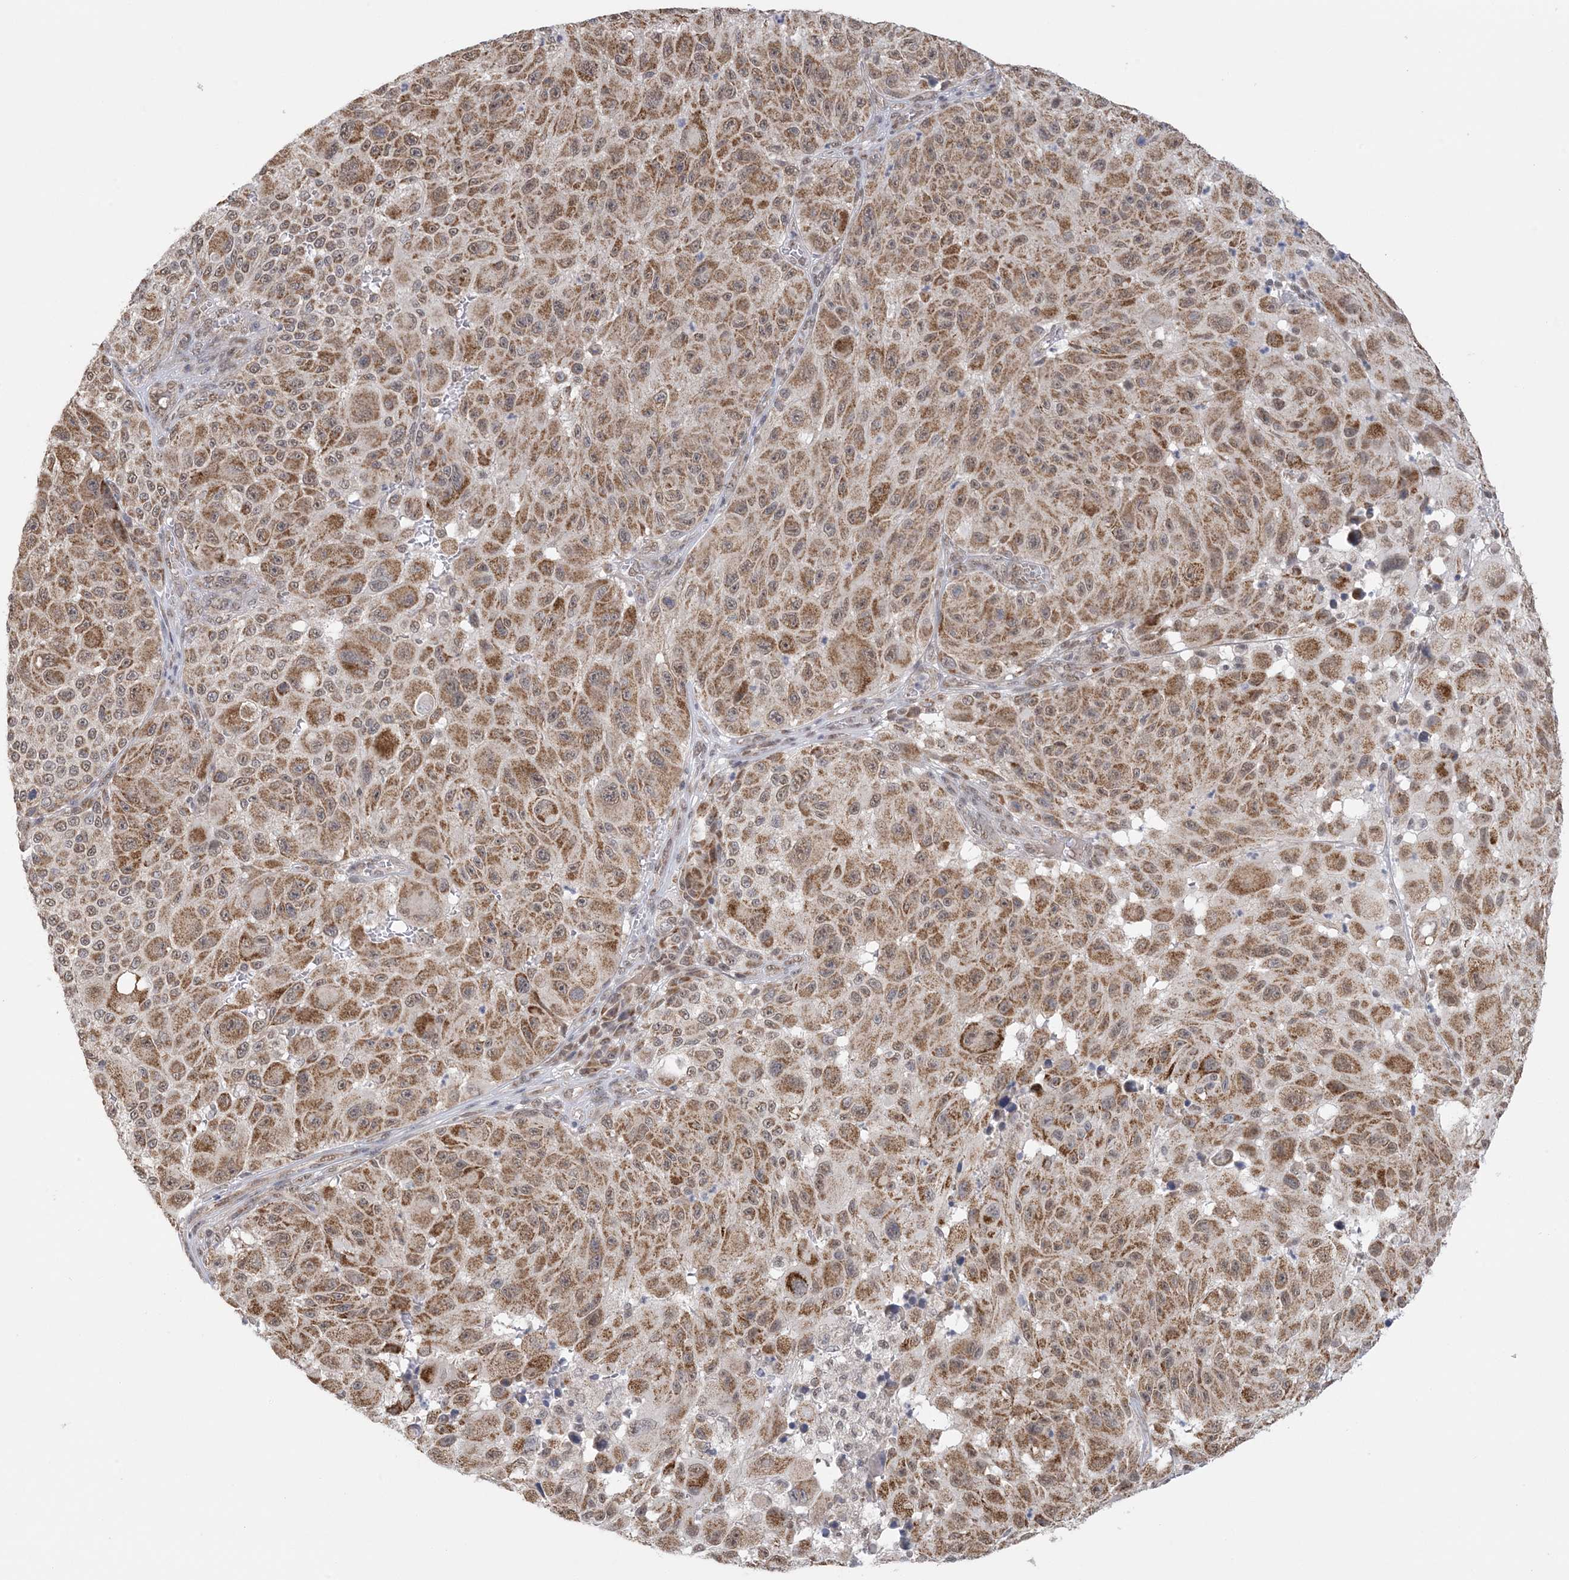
{"staining": {"intensity": "moderate", "quantity": ">75%", "location": "cytoplasmic/membranous,nuclear"}, "tissue": "melanoma", "cell_type": "Tumor cells", "image_type": "cancer", "snomed": [{"axis": "morphology", "description": "Malignant melanoma, NOS"}, {"axis": "topography", "description": "Skin"}], "caption": "DAB immunohistochemical staining of human melanoma demonstrates moderate cytoplasmic/membranous and nuclear protein positivity in approximately >75% of tumor cells.", "gene": "TRMT10C", "patient": {"sex": "male", "age": 83}}